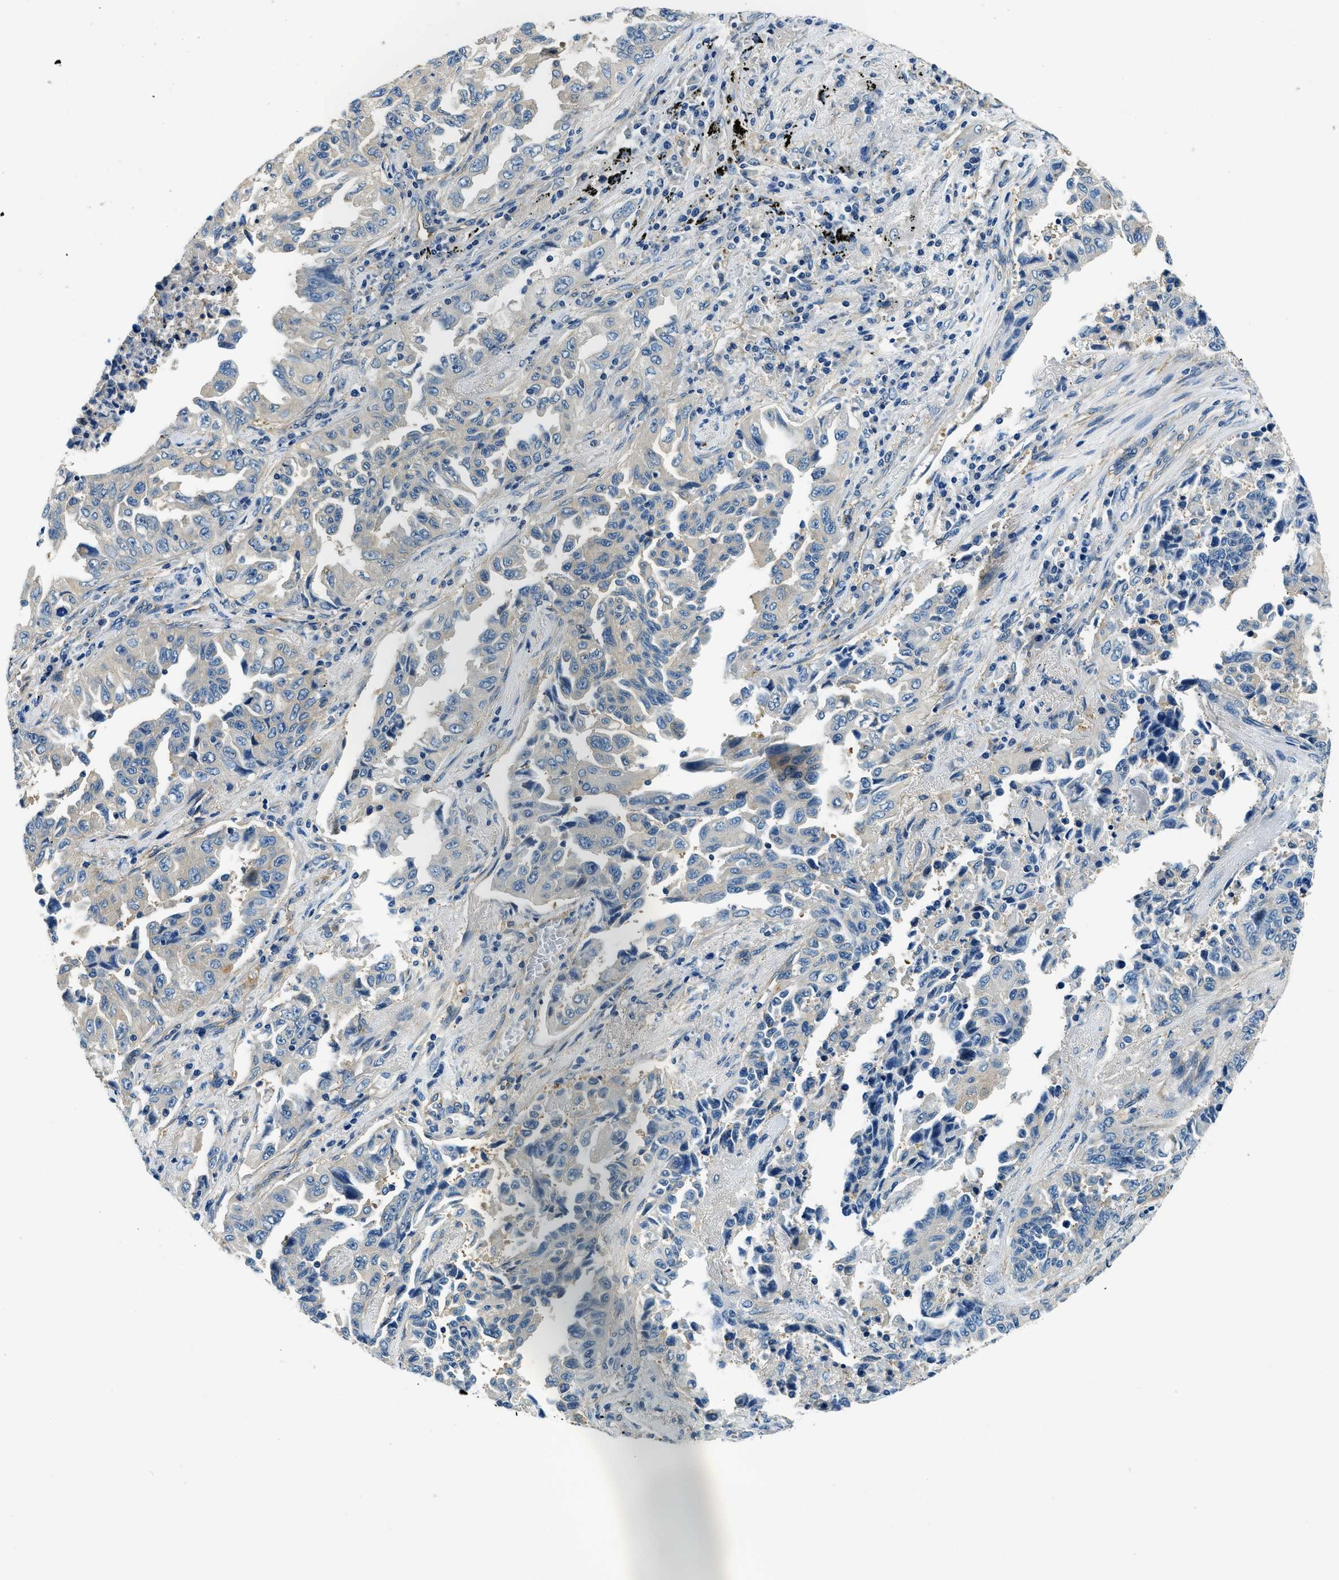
{"staining": {"intensity": "weak", "quantity": ">75%", "location": "cytoplasmic/membranous"}, "tissue": "lung cancer", "cell_type": "Tumor cells", "image_type": "cancer", "snomed": [{"axis": "morphology", "description": "Adenocarcinoma, NOS"}, {"axis": "topography", "description": "Lung"}], "caption": "Lung cancer (adenocarcinoma) tissue shows weak cytoplasmic/membranous staining in approximately >75% of tumor cells, visualized by immunohistochemistry. (Brightfield microscopy of DAB IHC at high magnification).", "gene": "TWF1", "patient": {"sex": "female", "age": 51}}